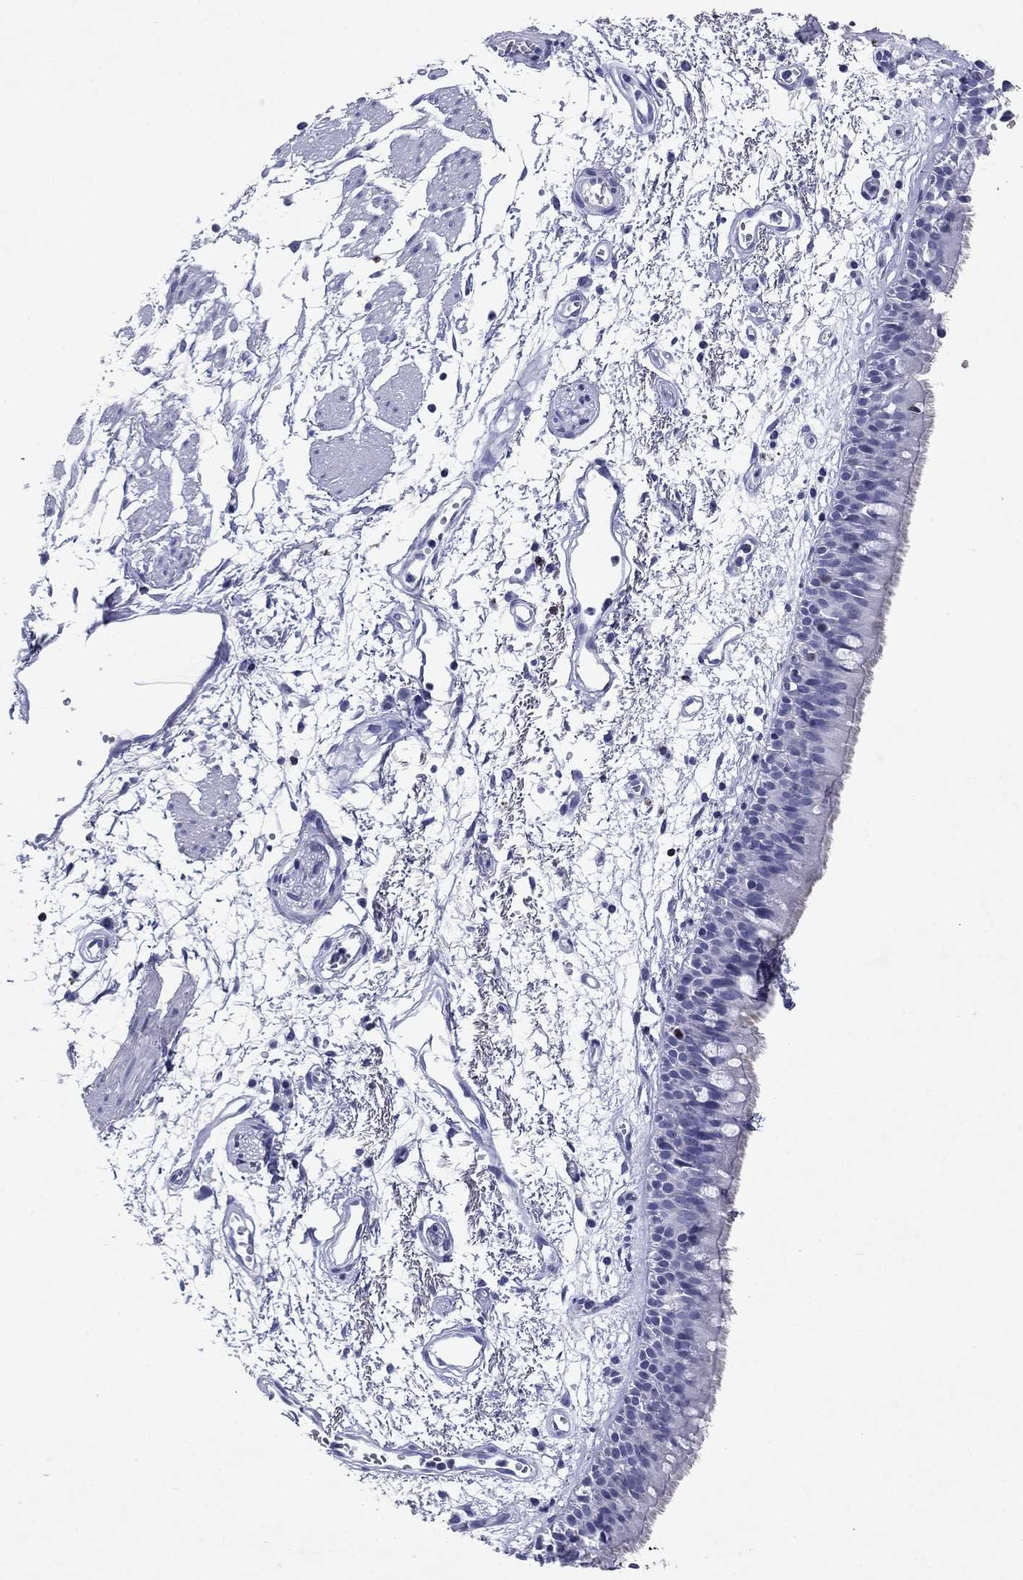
{"staining": {"intensity": "negative", "quantity": "none", "location": "none"}, "tissue": "bronchus", "cell_type": "Respiratory epithelial cells", "image_type": "normal", "snomed": [{"axis": "morphology", "description": "Normal tissue, NOS"}, {"axis": "morphology", "description": "Squamous cell carcinoma, NOS"}, {"axis": "topography", "description": "Cartilage tissue"}, {"axis": "topography", "description": "Bronchus"}, {"axis": "topography", "description": "Lung"}], "caption": "This is an immunohistochemistry photomicrograph of benign human bronchus. There is no staining in respiratory epithelial cells.", "gene": "GZMK", "patient": {"sex": "male", "age": 66}}